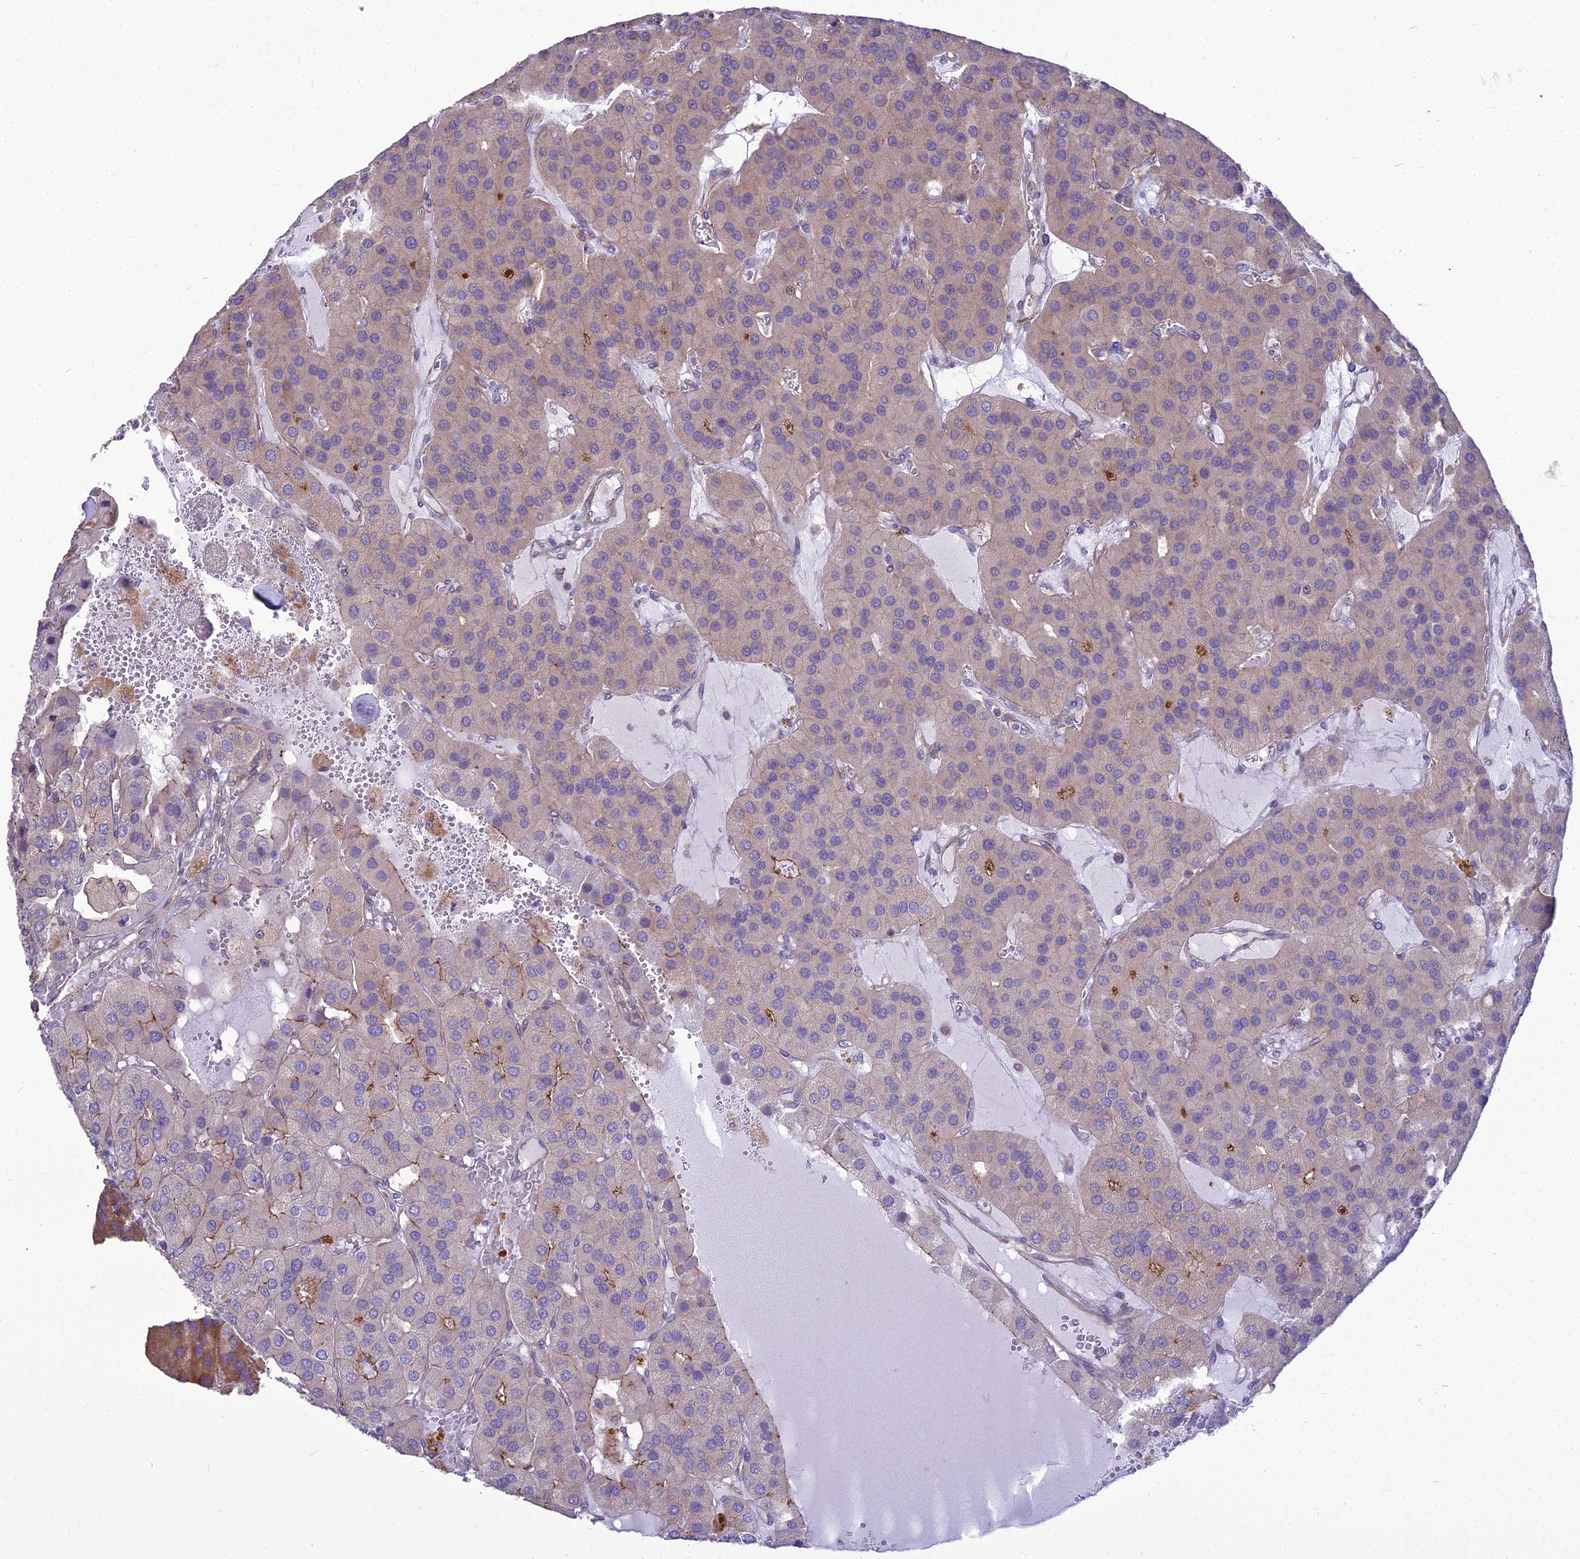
{"staining": {"intensity": "moderate", "quantity": "<25%", "location": "cytoplasmic/membranous"}, "tissue": "parathyroid gland", "cell_type": "Glandular cells", "image_type": "normal", "snomed": [{"axis": "morphology", "description": "Normal tissue, NOS"}, {"axis": "morphology", "description": "Adenoma, NOS"}, {"axis": "topography", "description": "Parathyroid gland"}], "caption": "Normal parathyroid gland shows moderate cytoplasmic/membranous expression in about <25% of glandular cells, visualized by immunohistochemistry. (IHC, brightfield microscopy, high magnification).", "gene": "TSPYL2", "patient": {"sex": "female", "age": 86}}